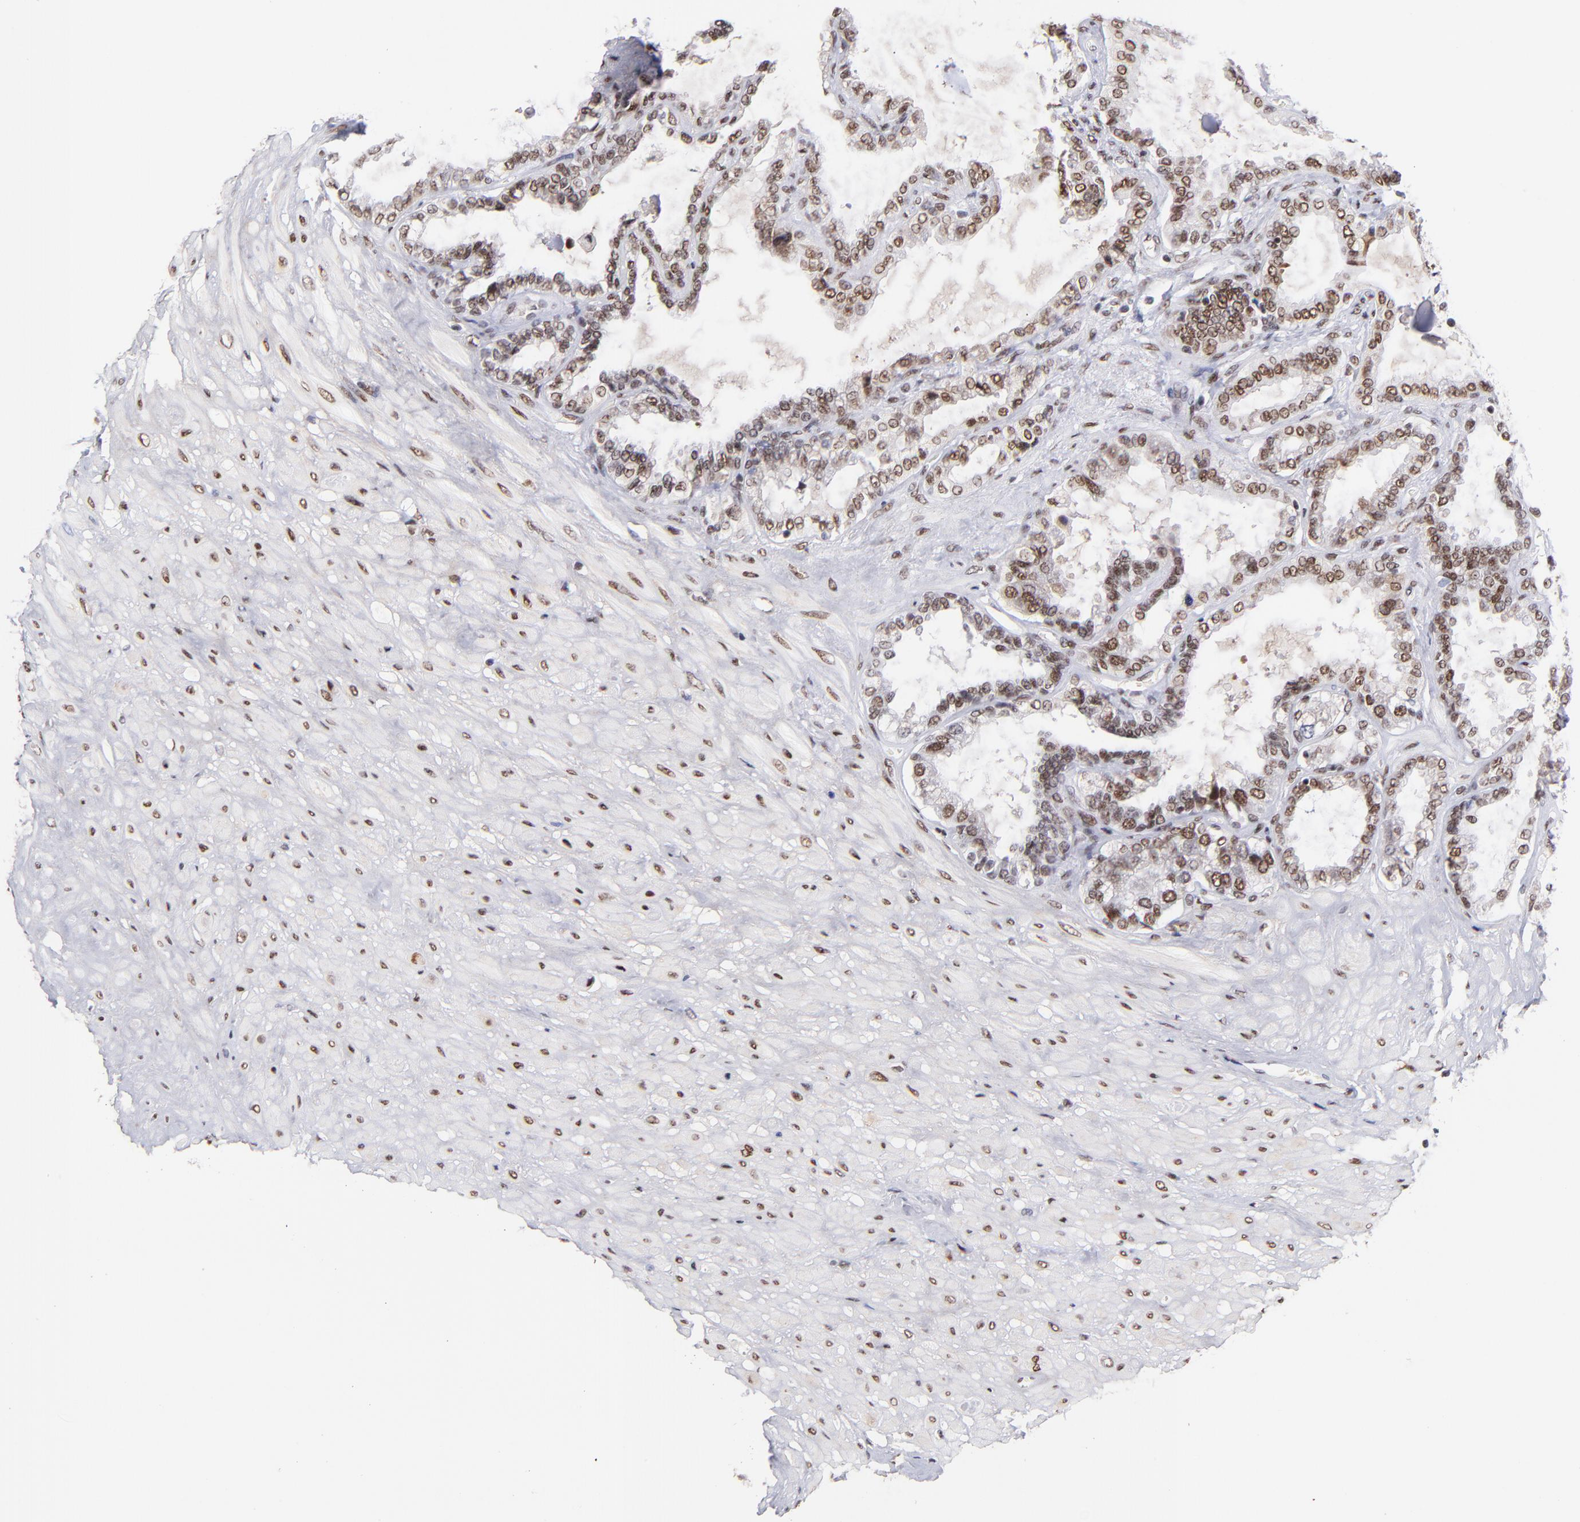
{"staining": {"intensity": "moderate", "quantity": ">75%", "location": "nuclear"}, "tissue": "seminal vesicle", "cell_type": "Glandular cells", "image_type": "normal", "snomed": [{"axis": "morphology", "description": "Normal tissue, NOS"}, {"axis": "morphology", "description": "Inflammation, NOS"}, {"axis": "topography", "description": "Urinary bladder"}, {"axis": "topography", "description": "Prostate"}, {"axis": "topography", "description": "Seminal veicle"}], "caption": "IHC histopathology image of benign human seminal vesicle stained for a protein (brown), which demonstrates medium levels of moderate nuclear positivity in about >75% of glandular cells.", "gene": "MIDEAS", "patient": {"sex": "male", "age": 82}}